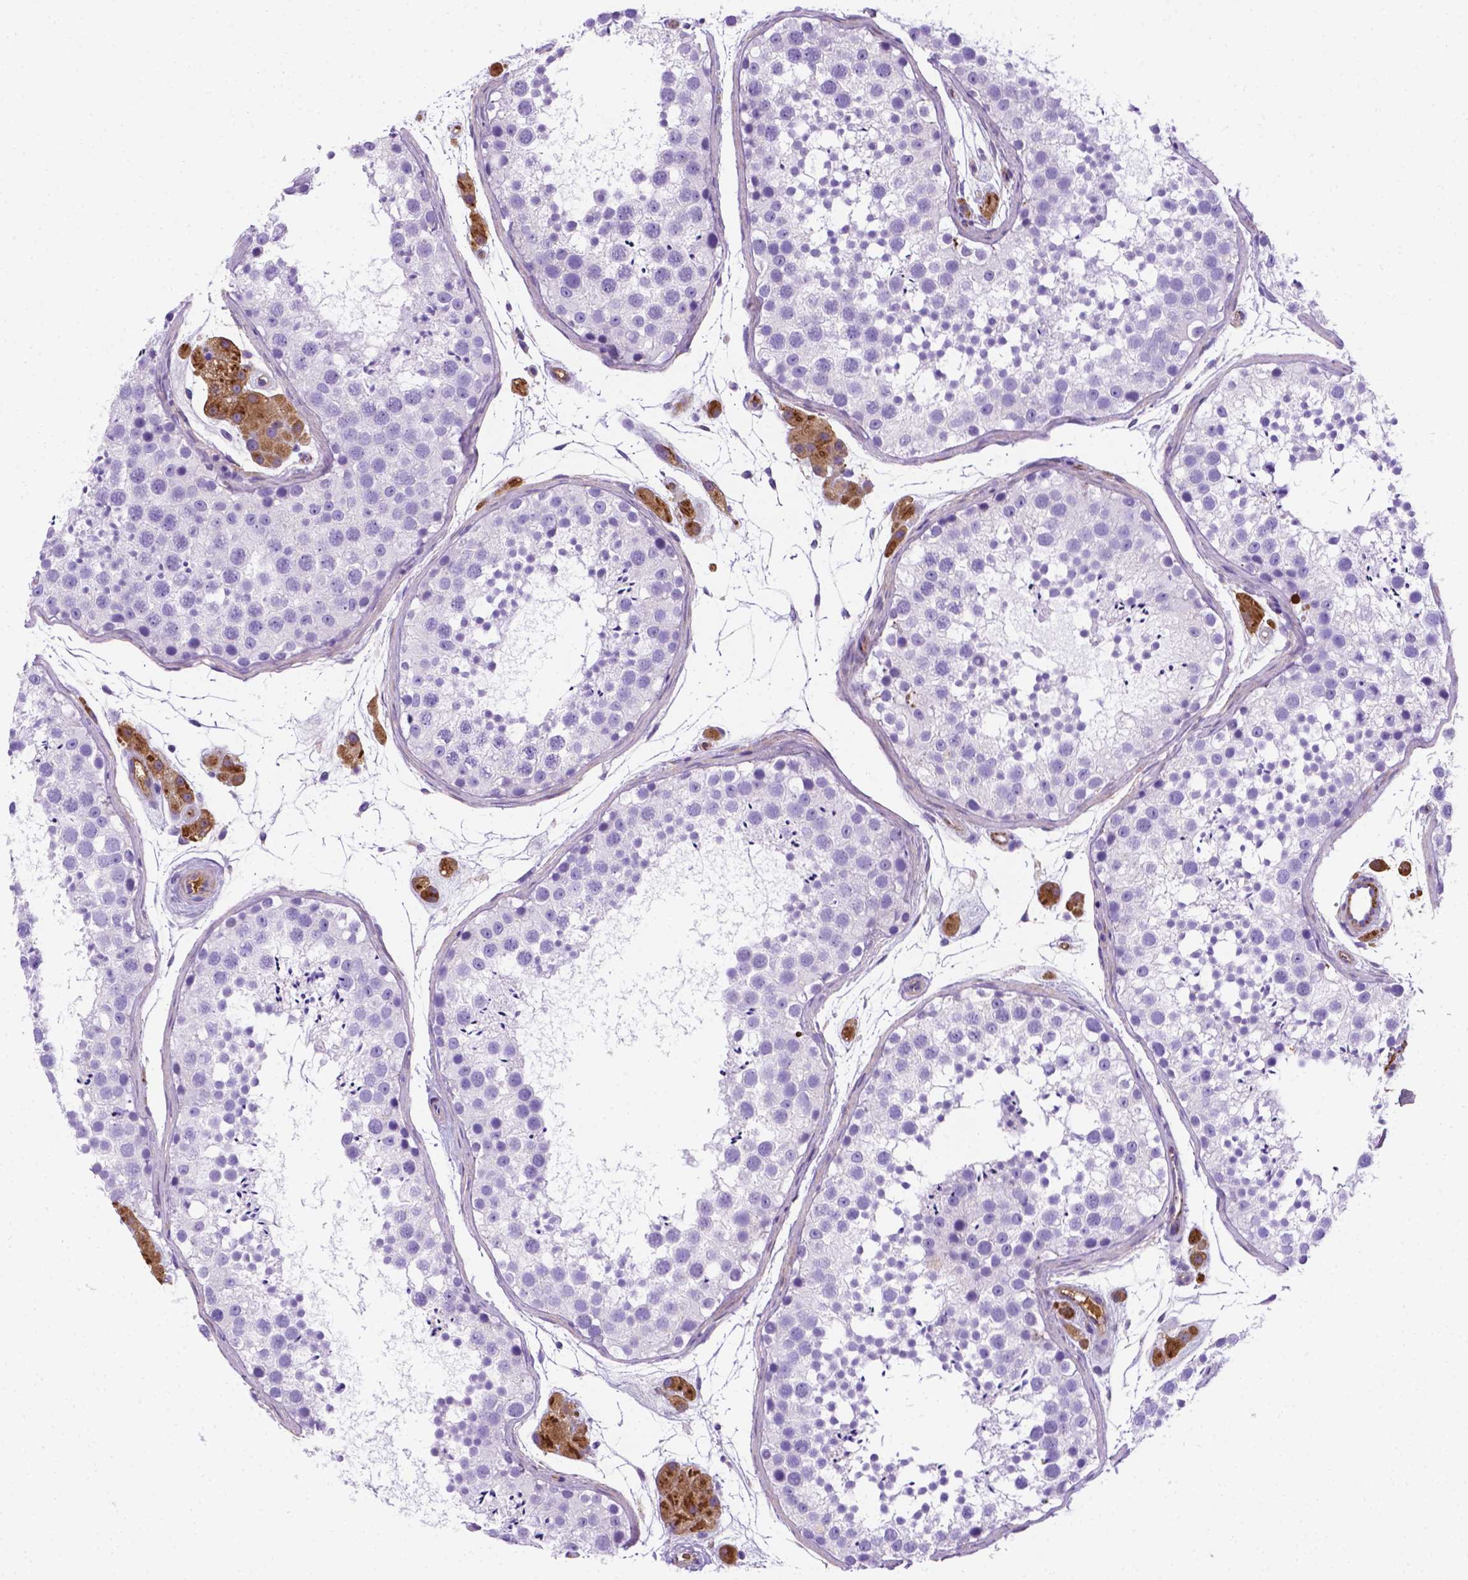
{"staining": {"intensity": "negative", "quantity": "none", "location": "none"}, "tissue": "testis", "cell_type": "Cells in seminiferous ducts", "image_type": "normal", "snomed": [{"axis": "morphology", "description": "Normal tissue, NOS"}, {"axis": "topography", "description": "Testis"}], "caption": "There is no significant expression in cells in seminiferous ducts of testis. (Immunohistochemistry (ihc), brightfield microscopy, high magnification).", "gene": "APOE", "patient": {"sex": "male", "age": 41}}